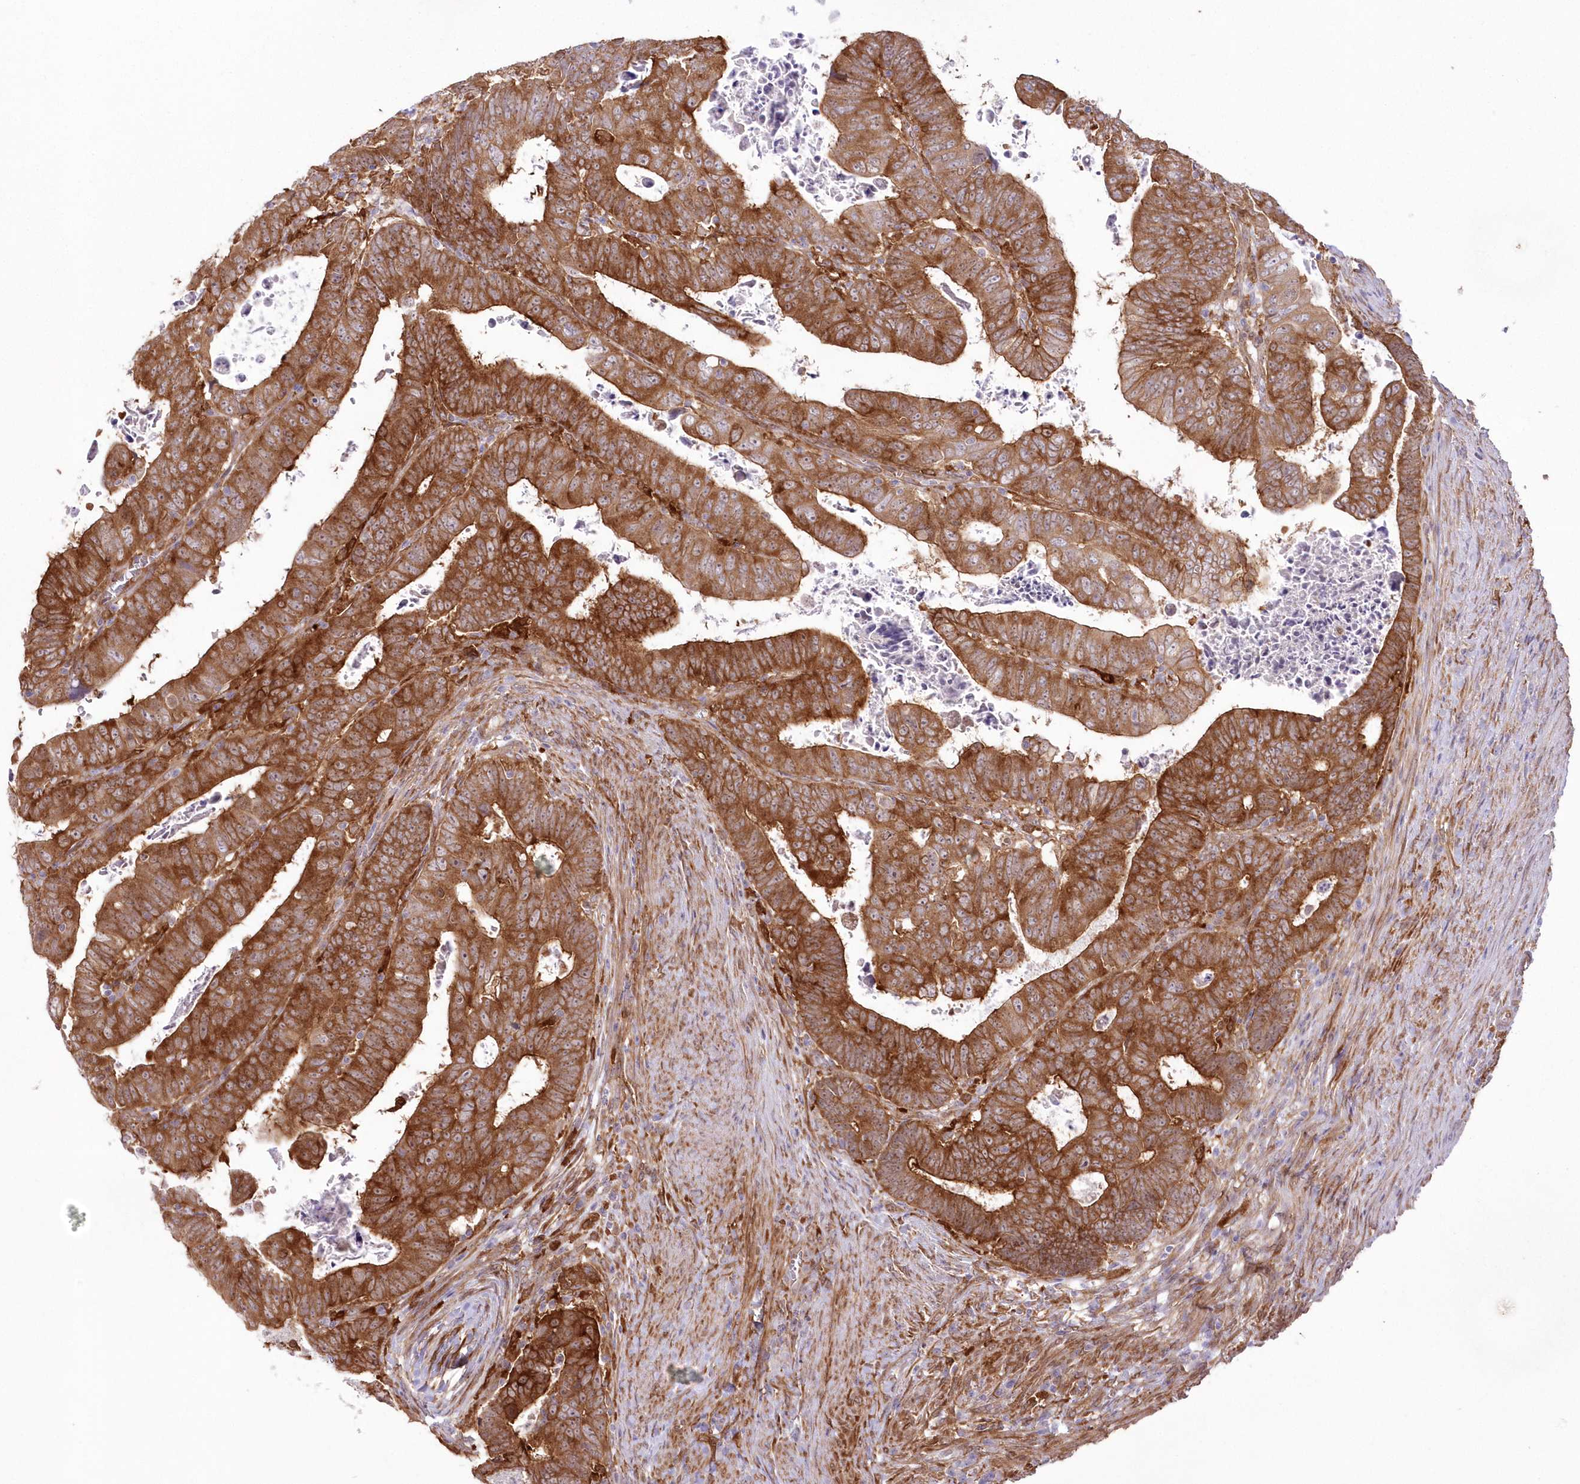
{"staining": {"intensity": "strong", "quantity": ">75%", "location": "cytoplasmic/membranous"}, "tissue": "colorectal cancer", "cell_type": "Tumor cells", "image_type": "cancer", "snomed": [{"axis": "morphology", "description": "Normal tissue, NOS"}, {"axis": "morphology", "description": "Adenocarcinoma, NOS"}, {"axis": "topography", "description": "Rectum"}], "caption": "Human adenocarcinoma (colorectal) stained with a brown dye displays strong cytoplasmic/membranous positive staining in about >75% of tumor cells.", "gene": "SH3PXD2B", "patient": {"sex": "female", "age": 65}}